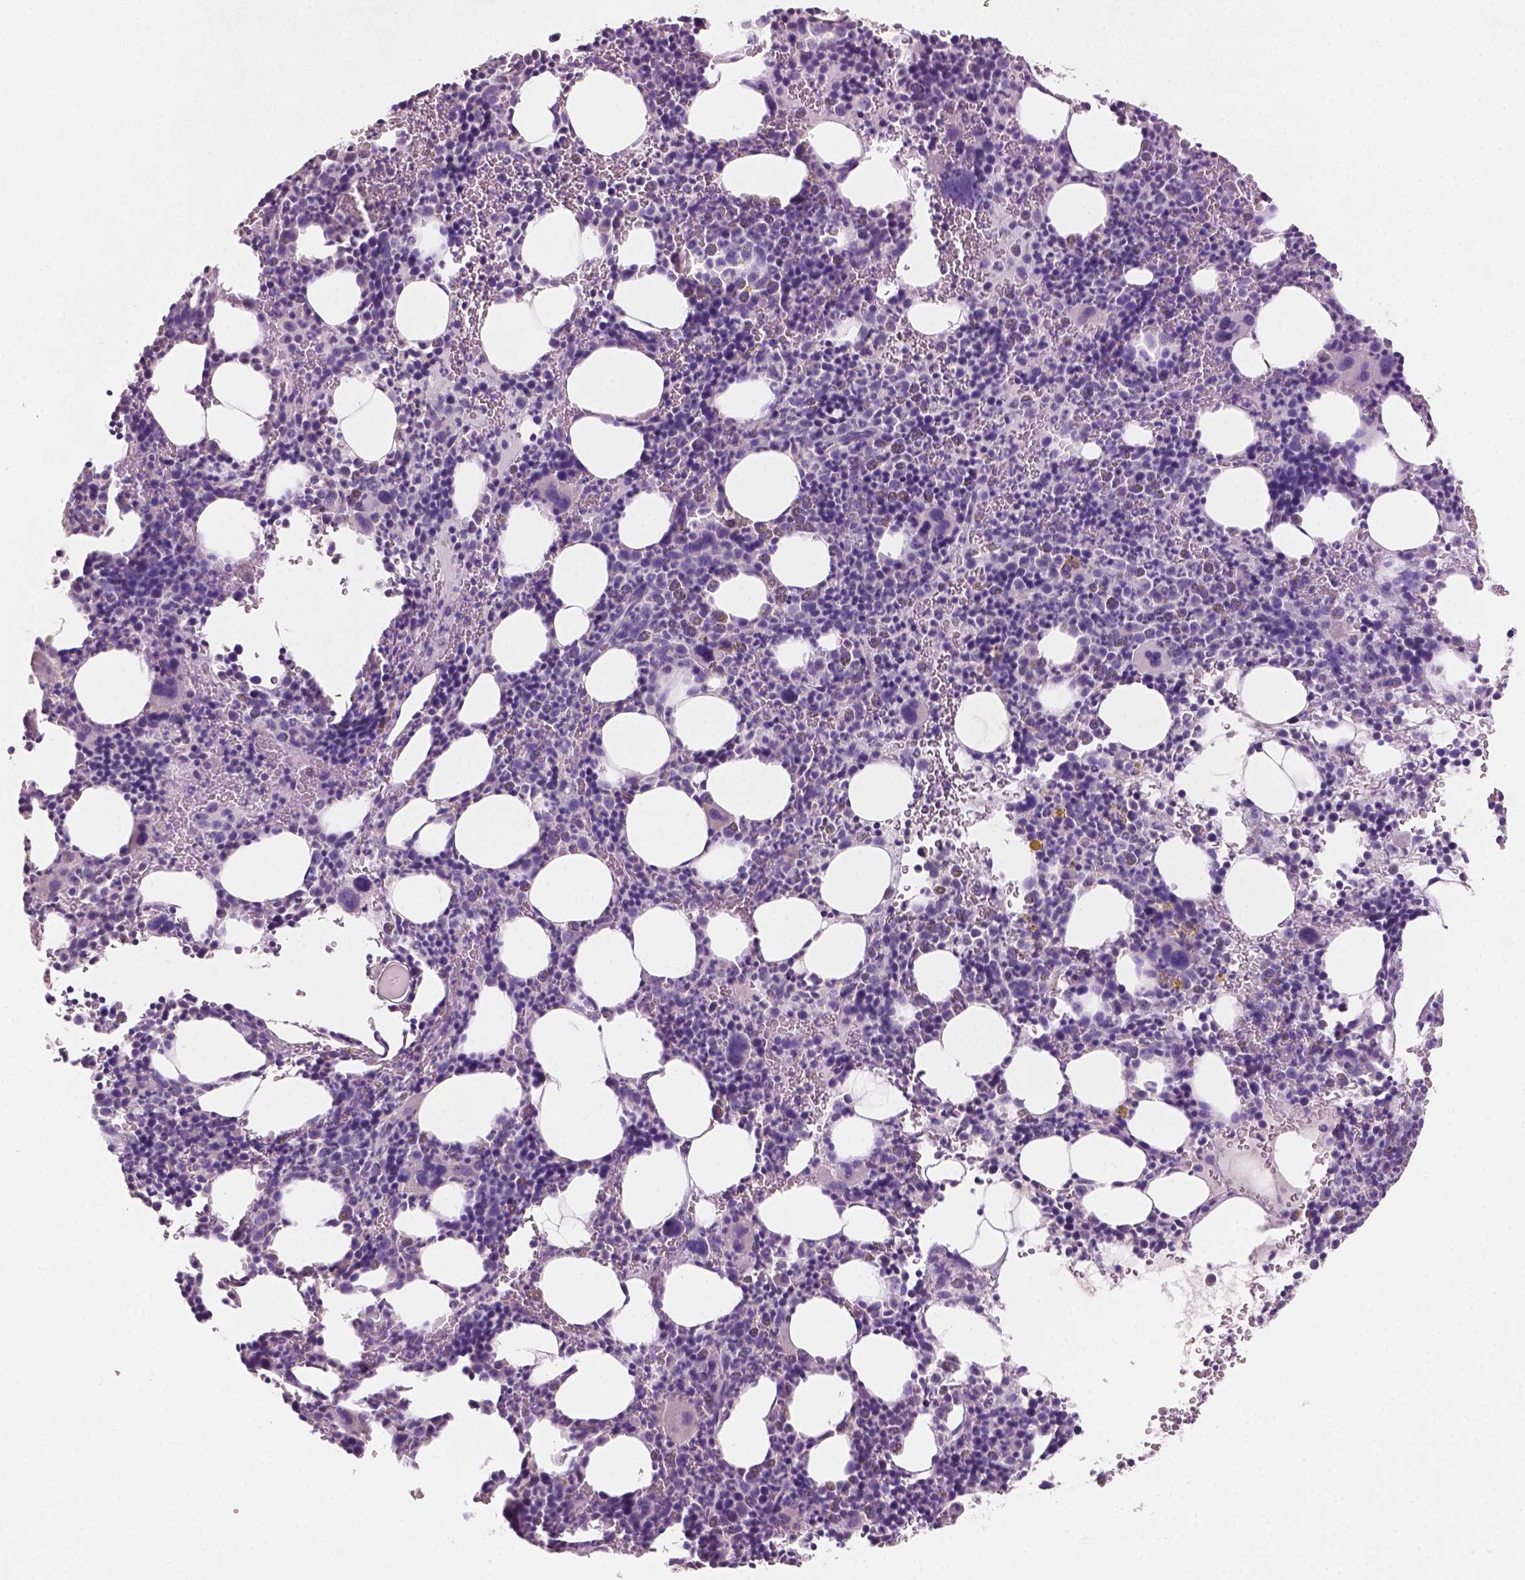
{"staining": {"intensity": "negative", "quantity": "none", "location": "none"}, "tissue": "bone marrow", "cell_type": "Hematopoietic cells", "image_type": "normal", "snomed": [{"axis": "morphology", "description": "Normal tissue, NOS"}, {"axis": "topography", "description": "Bone marrow"}], "caption": "IHC photomicrograph of benign bone marrow: bone marrow stained with DAB exhibits no significant protein expression in hematopoietic cells.", "gene": "SBSN", "patient": {"sex": "male", "age": 63}}